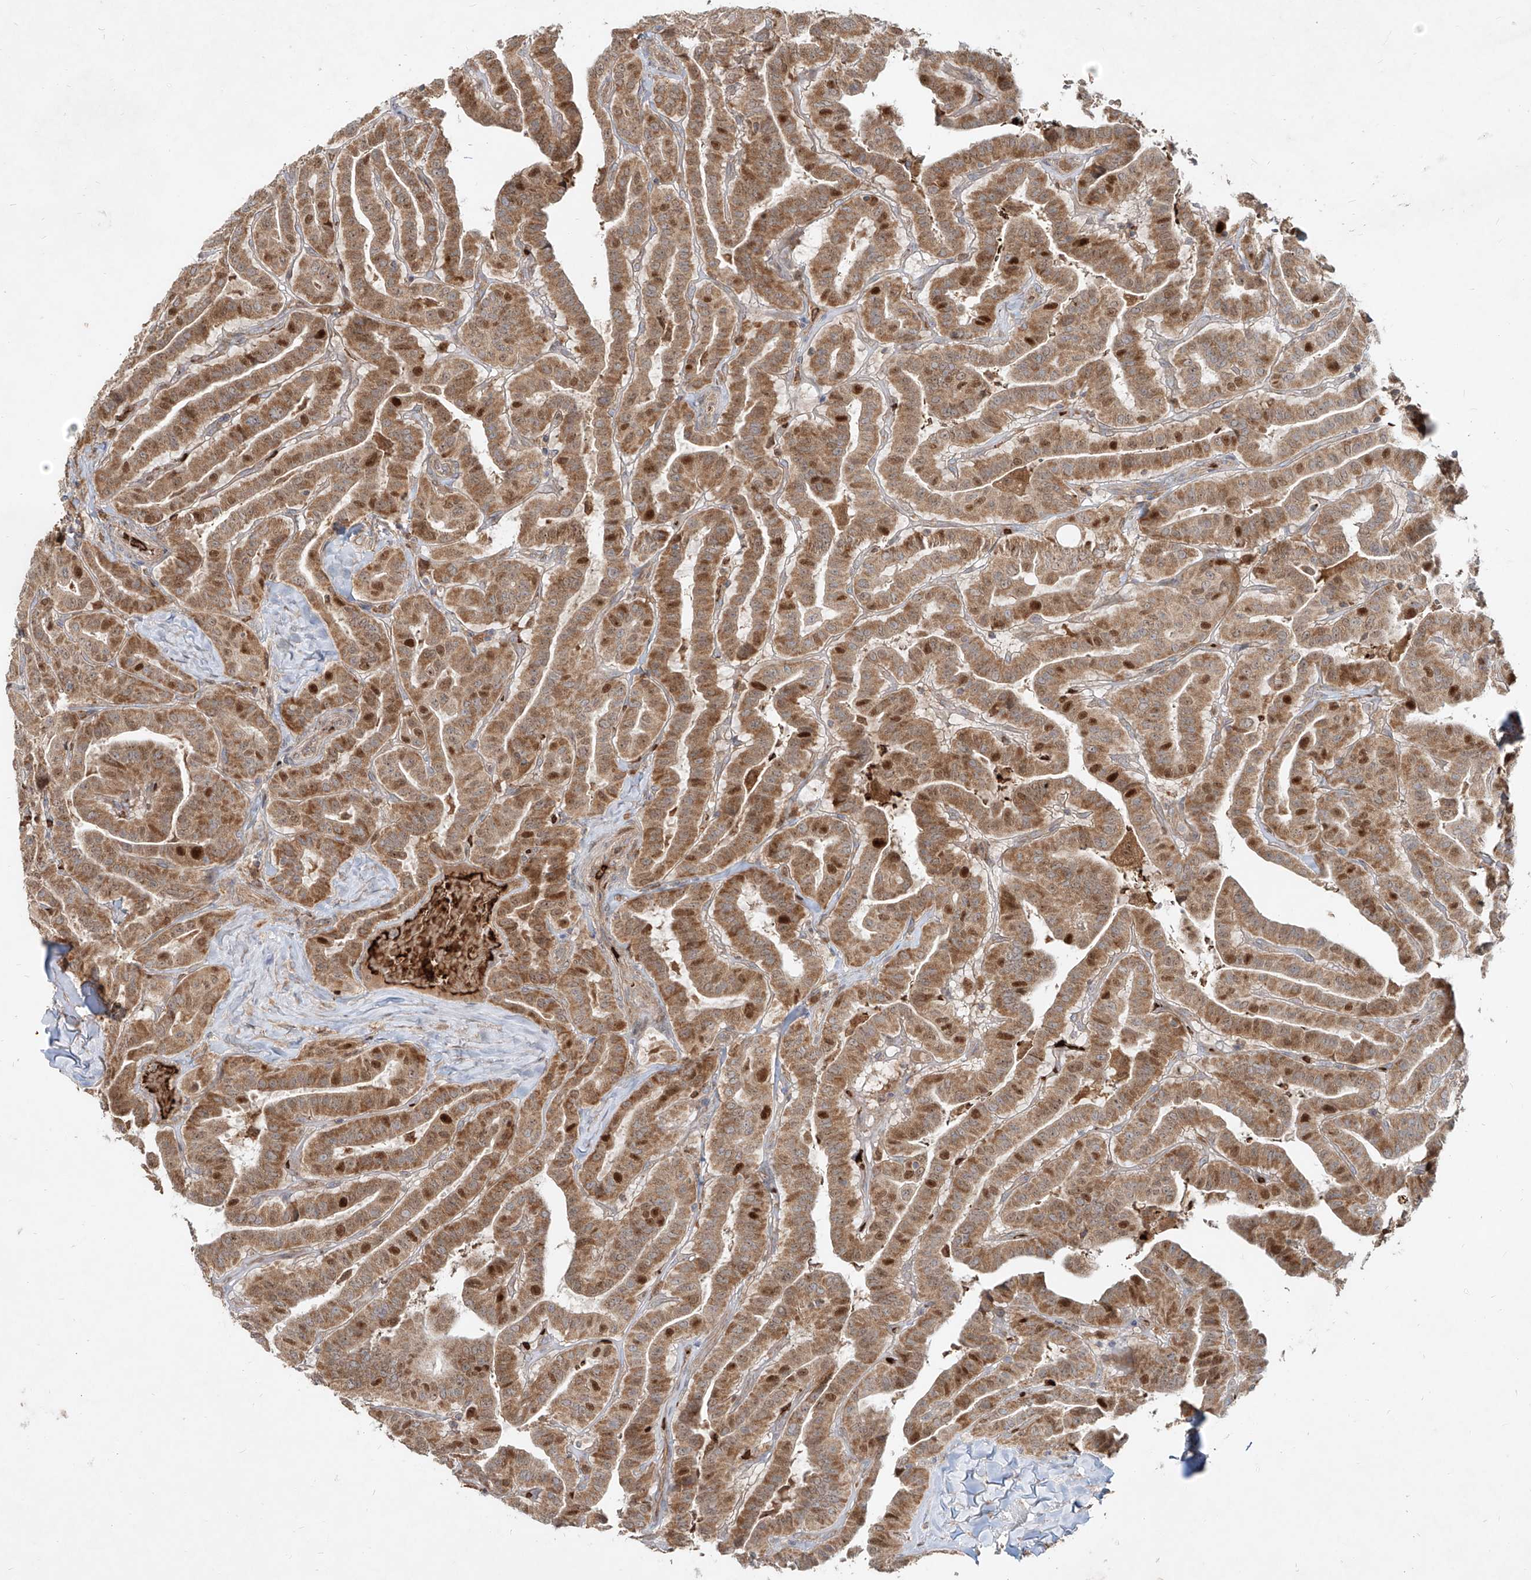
{"staining": {"intensity": "moderate", "quantity": ">75%", "location": "cytoplasmic/membranous,nuclear"}, "tissue": "thyroid cancer", "cell_type": "Tumor cells", "image_type": "cancer", "snomed": [{"axis": "morphology", "description": "Papillary adenocarcinoma, NOS"}, {"axis": "topography", "description": "Thyroid gland"}], "caption": "Thyroid cancer stained for a protein exhibits moderate cytoplasmic/membranous and nuclear positivity in tumor cells.", "gene": "FGD2", "patient": {"sex": "male", "age": 77}}